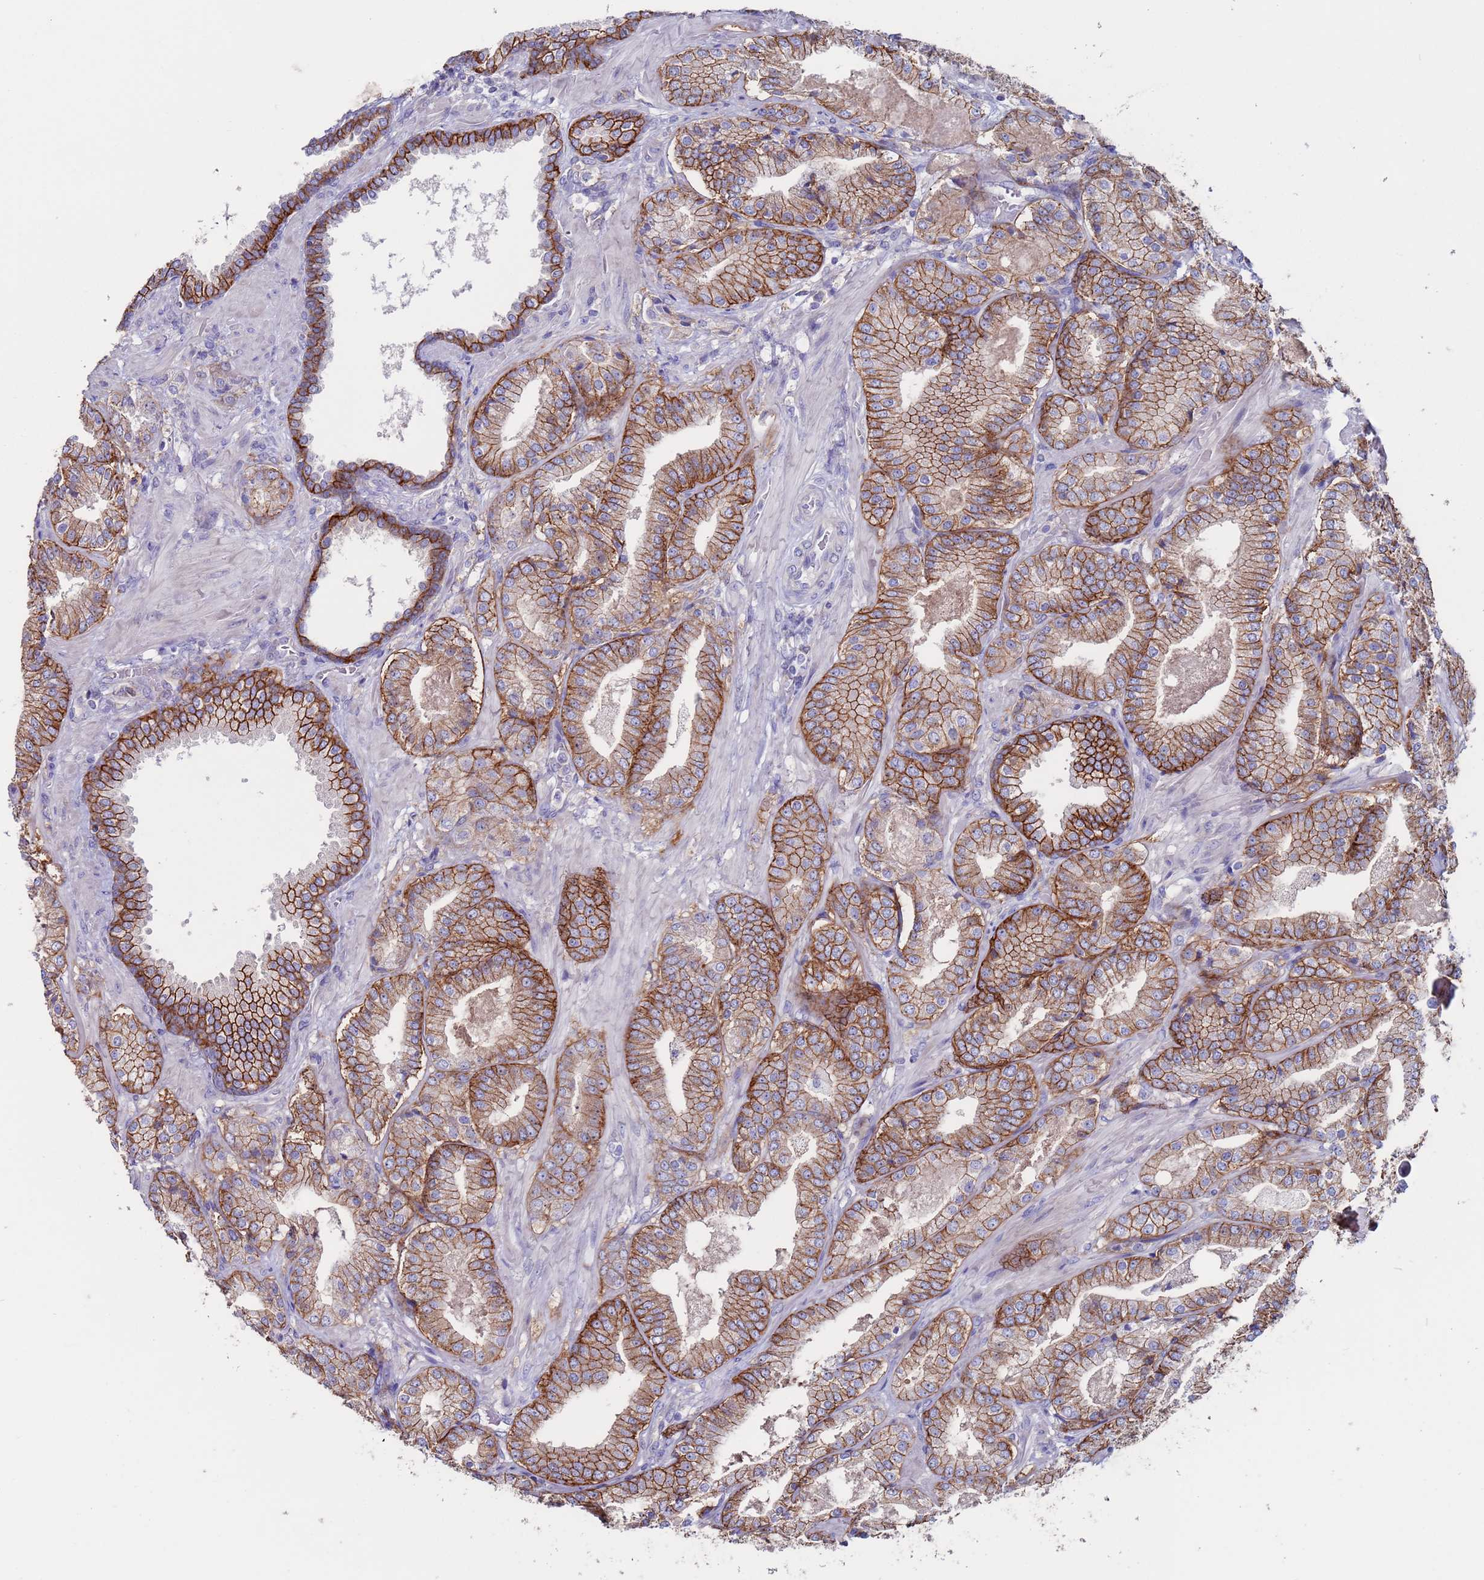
{"staining": {"intensity": "strong", "quantity": ">75%", "location": "cytoplasmic/membranous"}, "tissue": "prostate cancer", "cell_type": "Tumor cells", "image_type": "cancer", "snomed": [{"axis": "morphology", "description": "Adenocarcinoma, High grade"}, {"axis": "topography", "description": "Prostate"}], "caption": "This image exhibits prostate cancer (high-grade adenocarcinoma) stained with immunohistochemistry (IHC) to label a protein in brown. The cytoplasmic/membranous of tumor cells show strong positivity for the protein. Nuclei are counter-stained blue.", "gene": "KRTCAP3", "patient": {"sex": "male", "age": 63}}